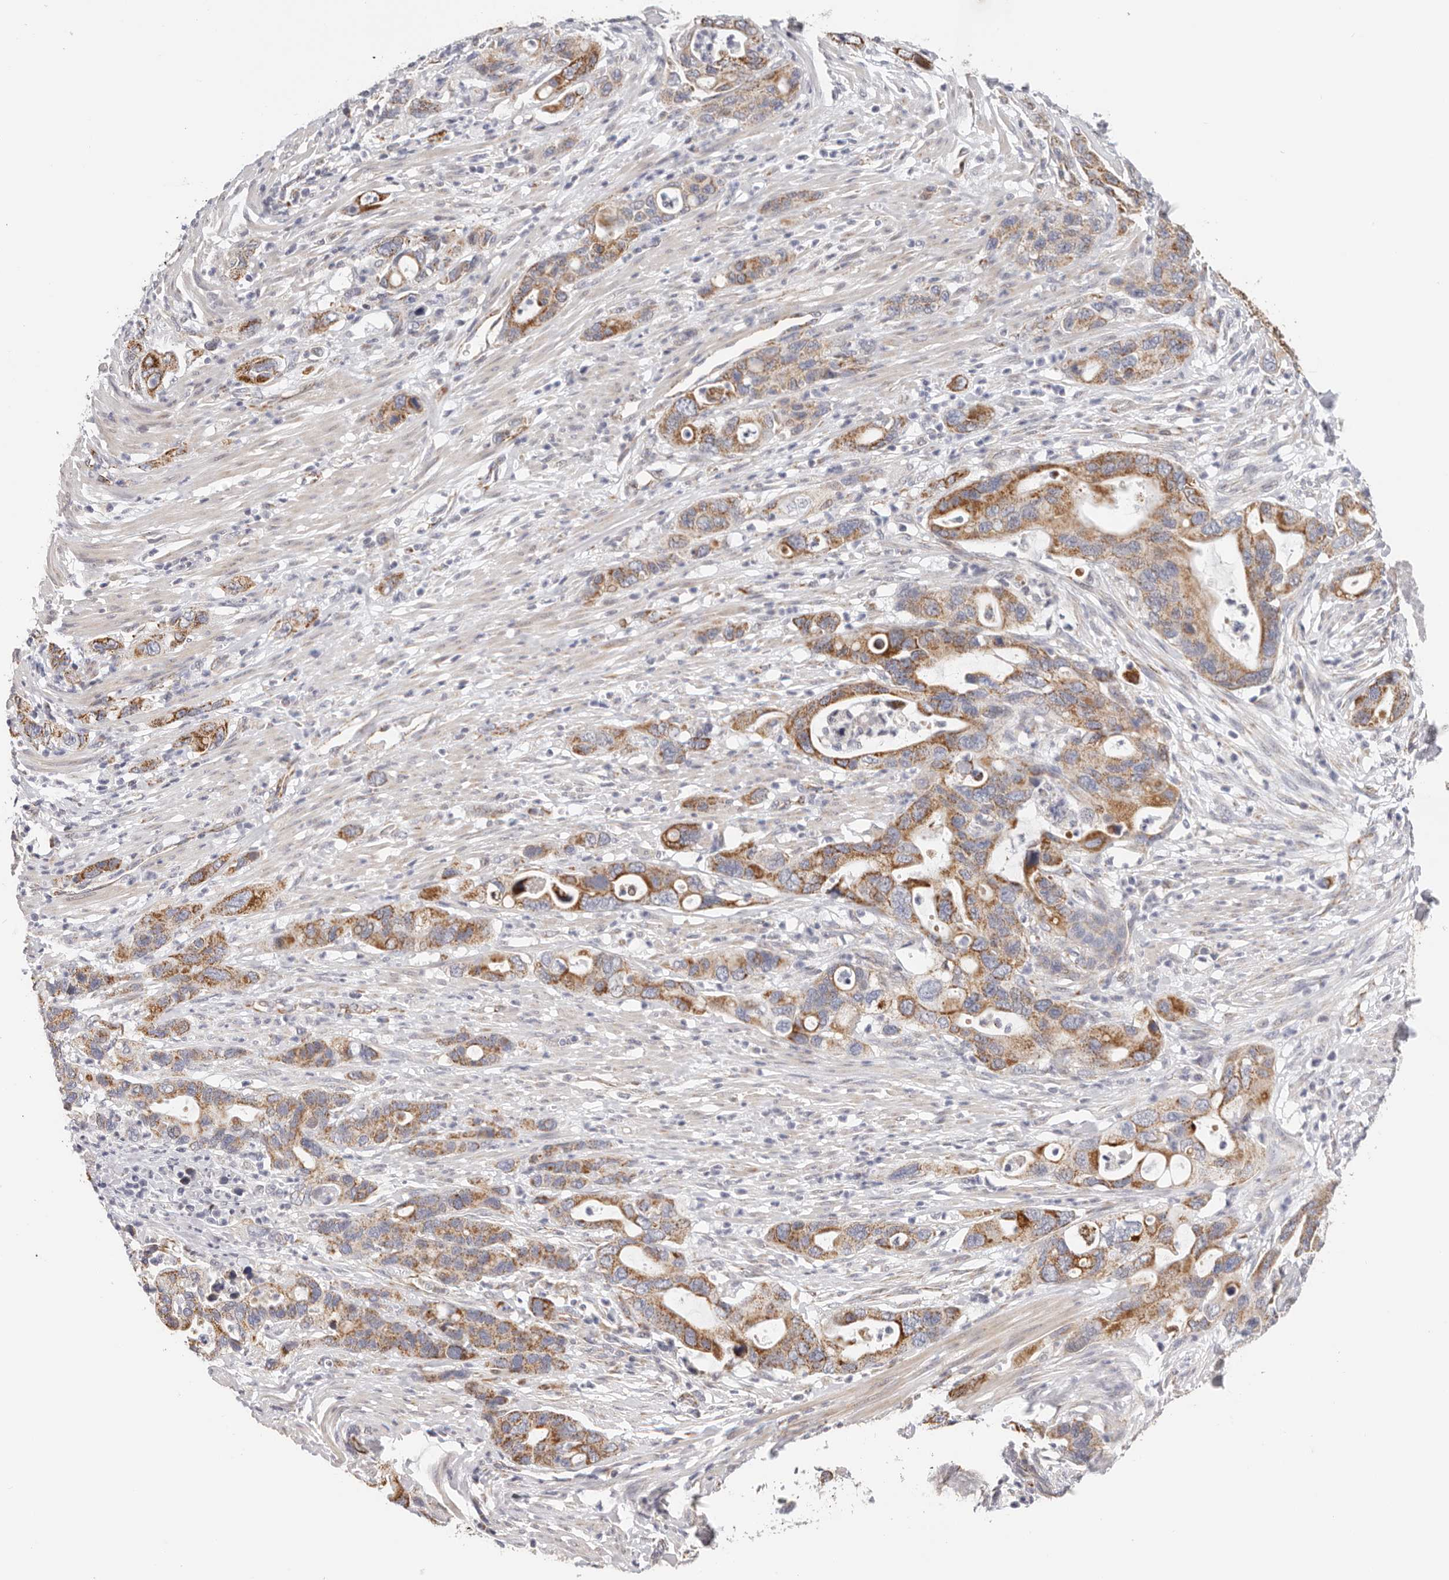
{"staining": {"intensity": "strong", "quantity": "25%-75%", "location": "cytoplasmic/membranous"}, "tissue": "pancreatic cancer", "cell_type": "Tumor cells", "image_type": "cancer", "snomed": [{"axis": "morphology", "description": "Adenocarcinoma, NOS"}, {"axis": "topography", "description": "Pancreas"}], "caption": "Immunohistochemical staining of human pancreatic cancer (adenocarcinoma) shows high levels of strong cytoplasmic/membranous positivity in about 25%-75% of tumor cells.", "gene": "AFDN", "patient": {"sex": "female", "age": 71}}